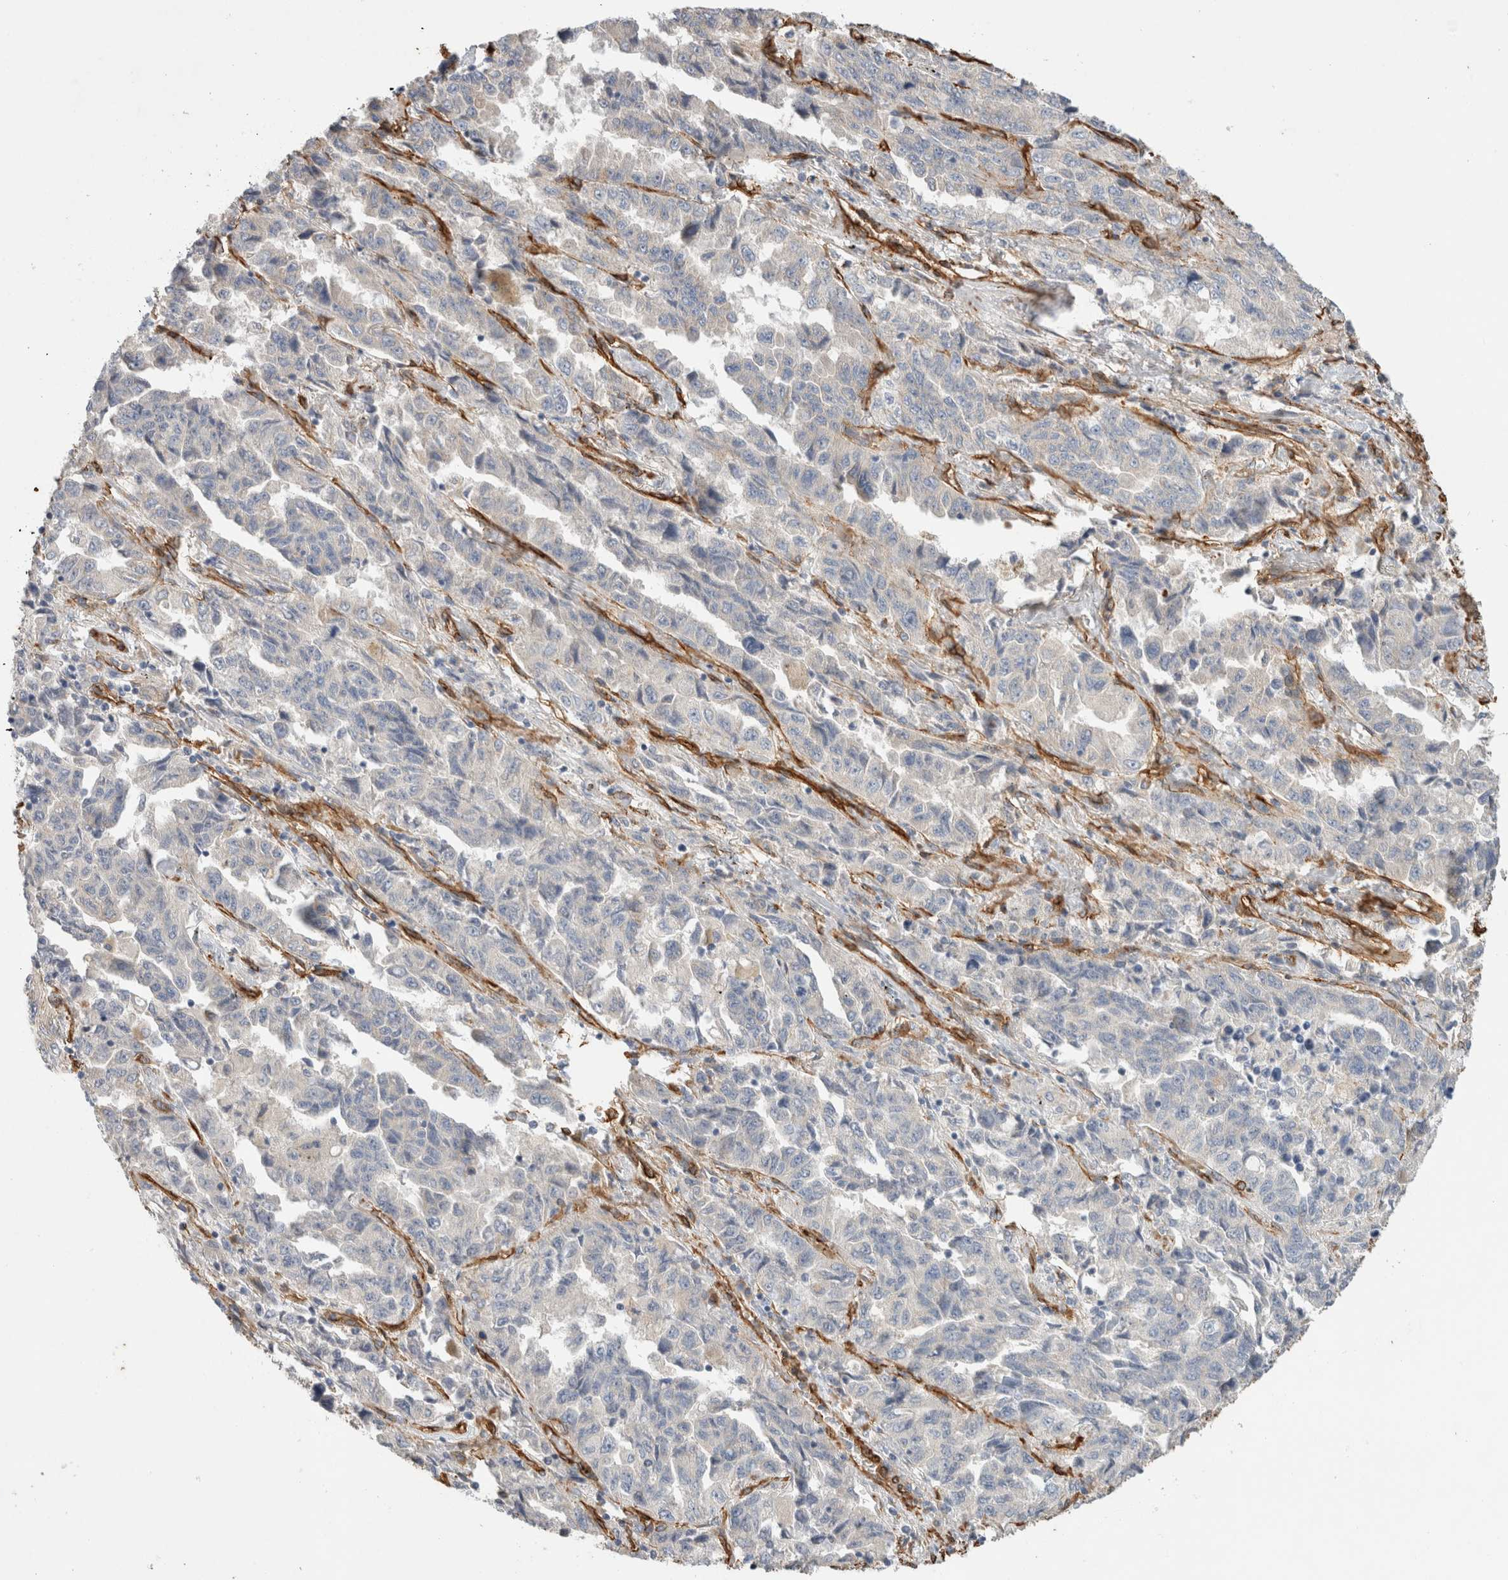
{"staining": {"intensity": "negative", "quantity": "none", "location": "none"}, "tissue": "lung cancer", "cell_type": "Tumor cells", "image_type": "cancer", "snomed": [{"axis": "morphology", "description": "Adenocarcinoma, NOS"}, {"axis": "topography", "description": "Lung"}], "caption": "The photomicrograph shows no significant expression in tumor cells of lung cancer (adenocarcinoma).", "gene": "JMJD4", "patient": {"sex": "female", "age": 51}}